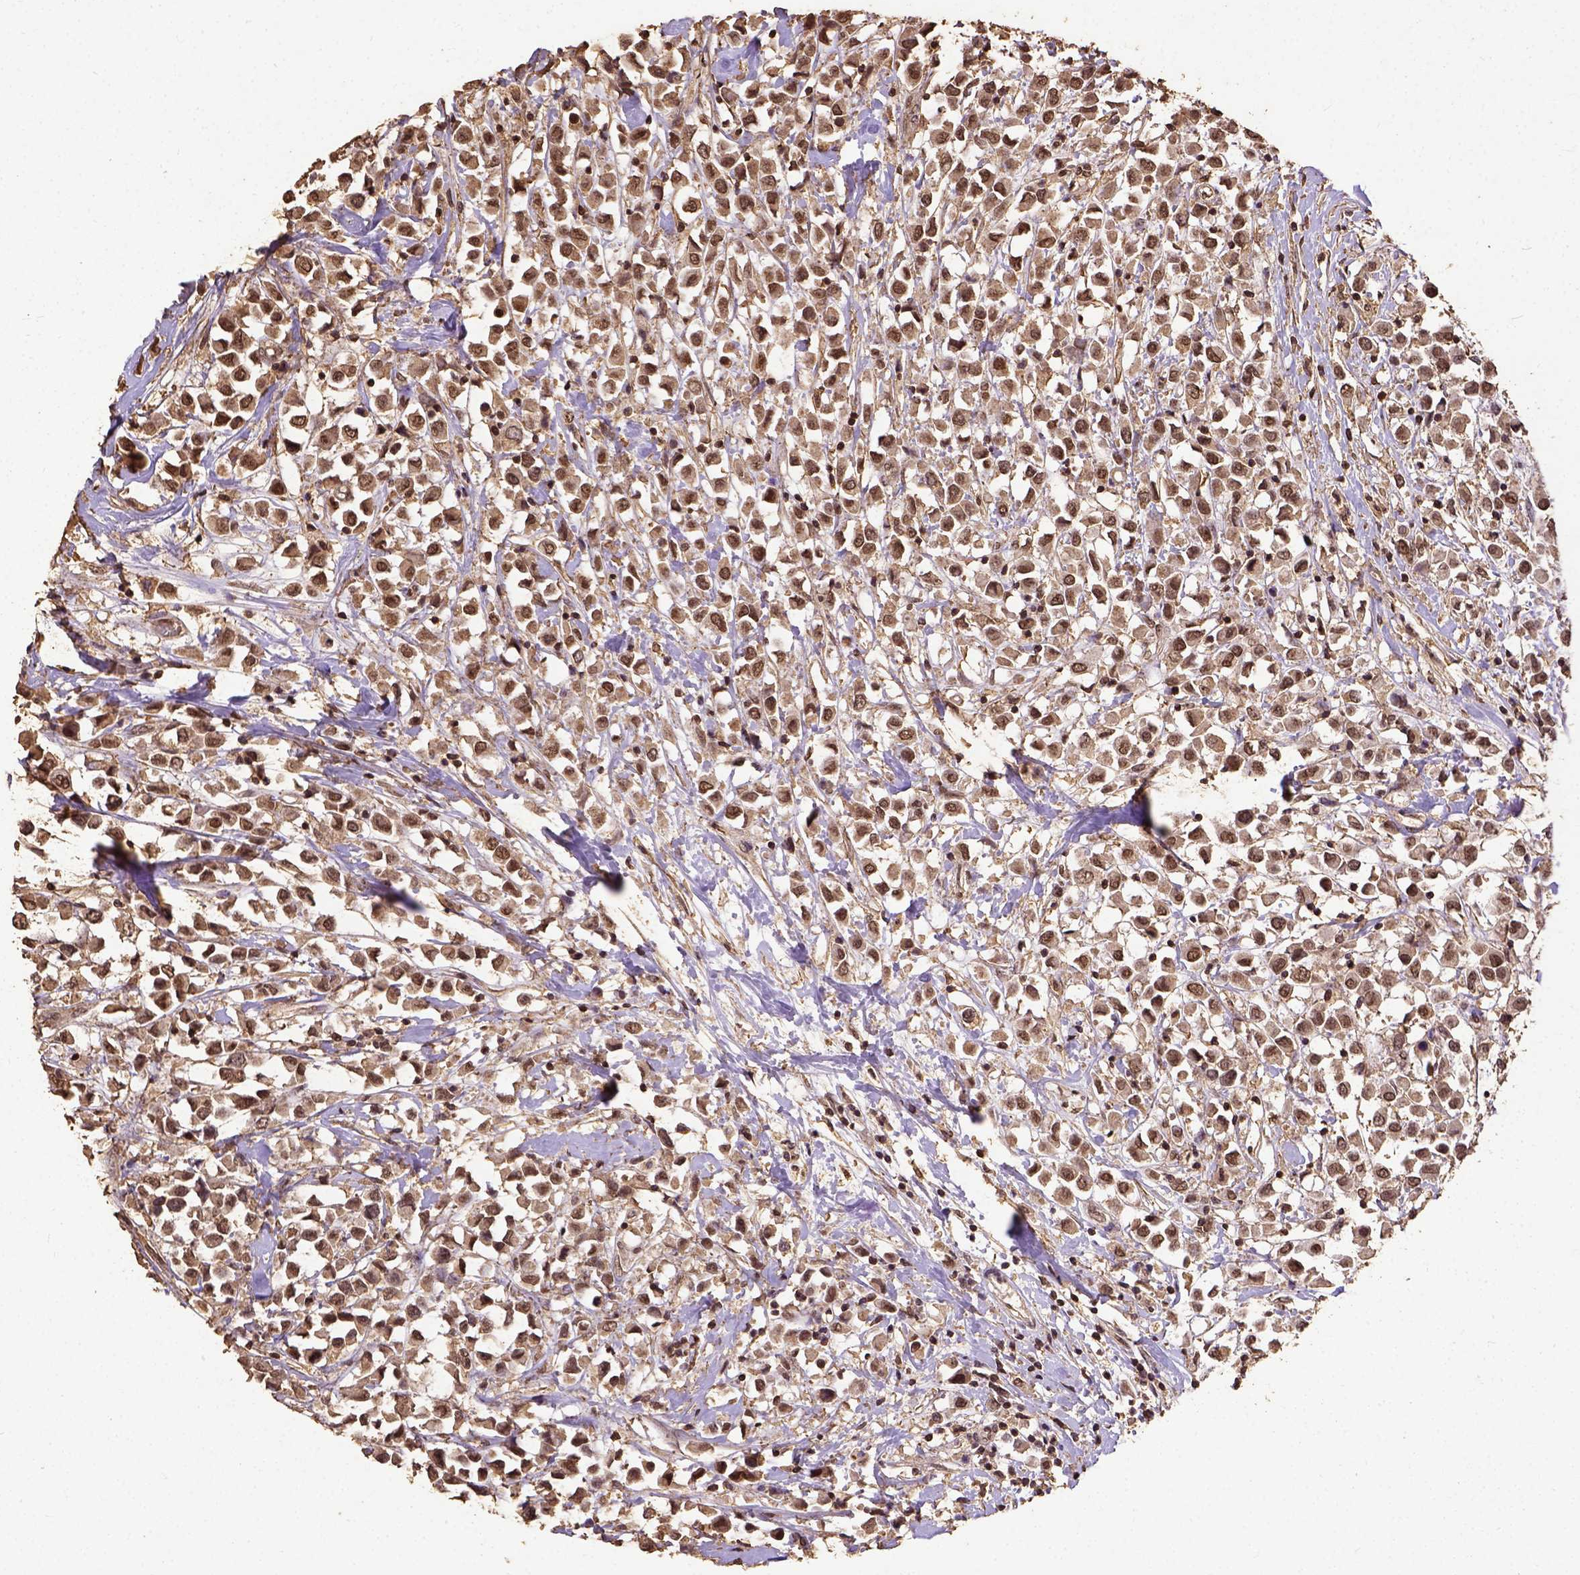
{"staining": {"intensity": "moderate", "quantity": ">75%", "location": "cytoplasmic/membranous,nuclear"}, "tissue": "breast cancer", "cell_type": "Tumor cells", "image_type": "cancer", "snomed": [{"axis": "morphology", "description": "Duct carcinoma"}, {"axis": "topography", "description": "Breast"}], "caption": "Protein analysis of breast cancer tissue shows moderate cytoplasmic/membranous and nuclear staining in approximately >75% of tumor cells.", "gene": "NACC1", "patient": {"sex": "female", "age": 61}}